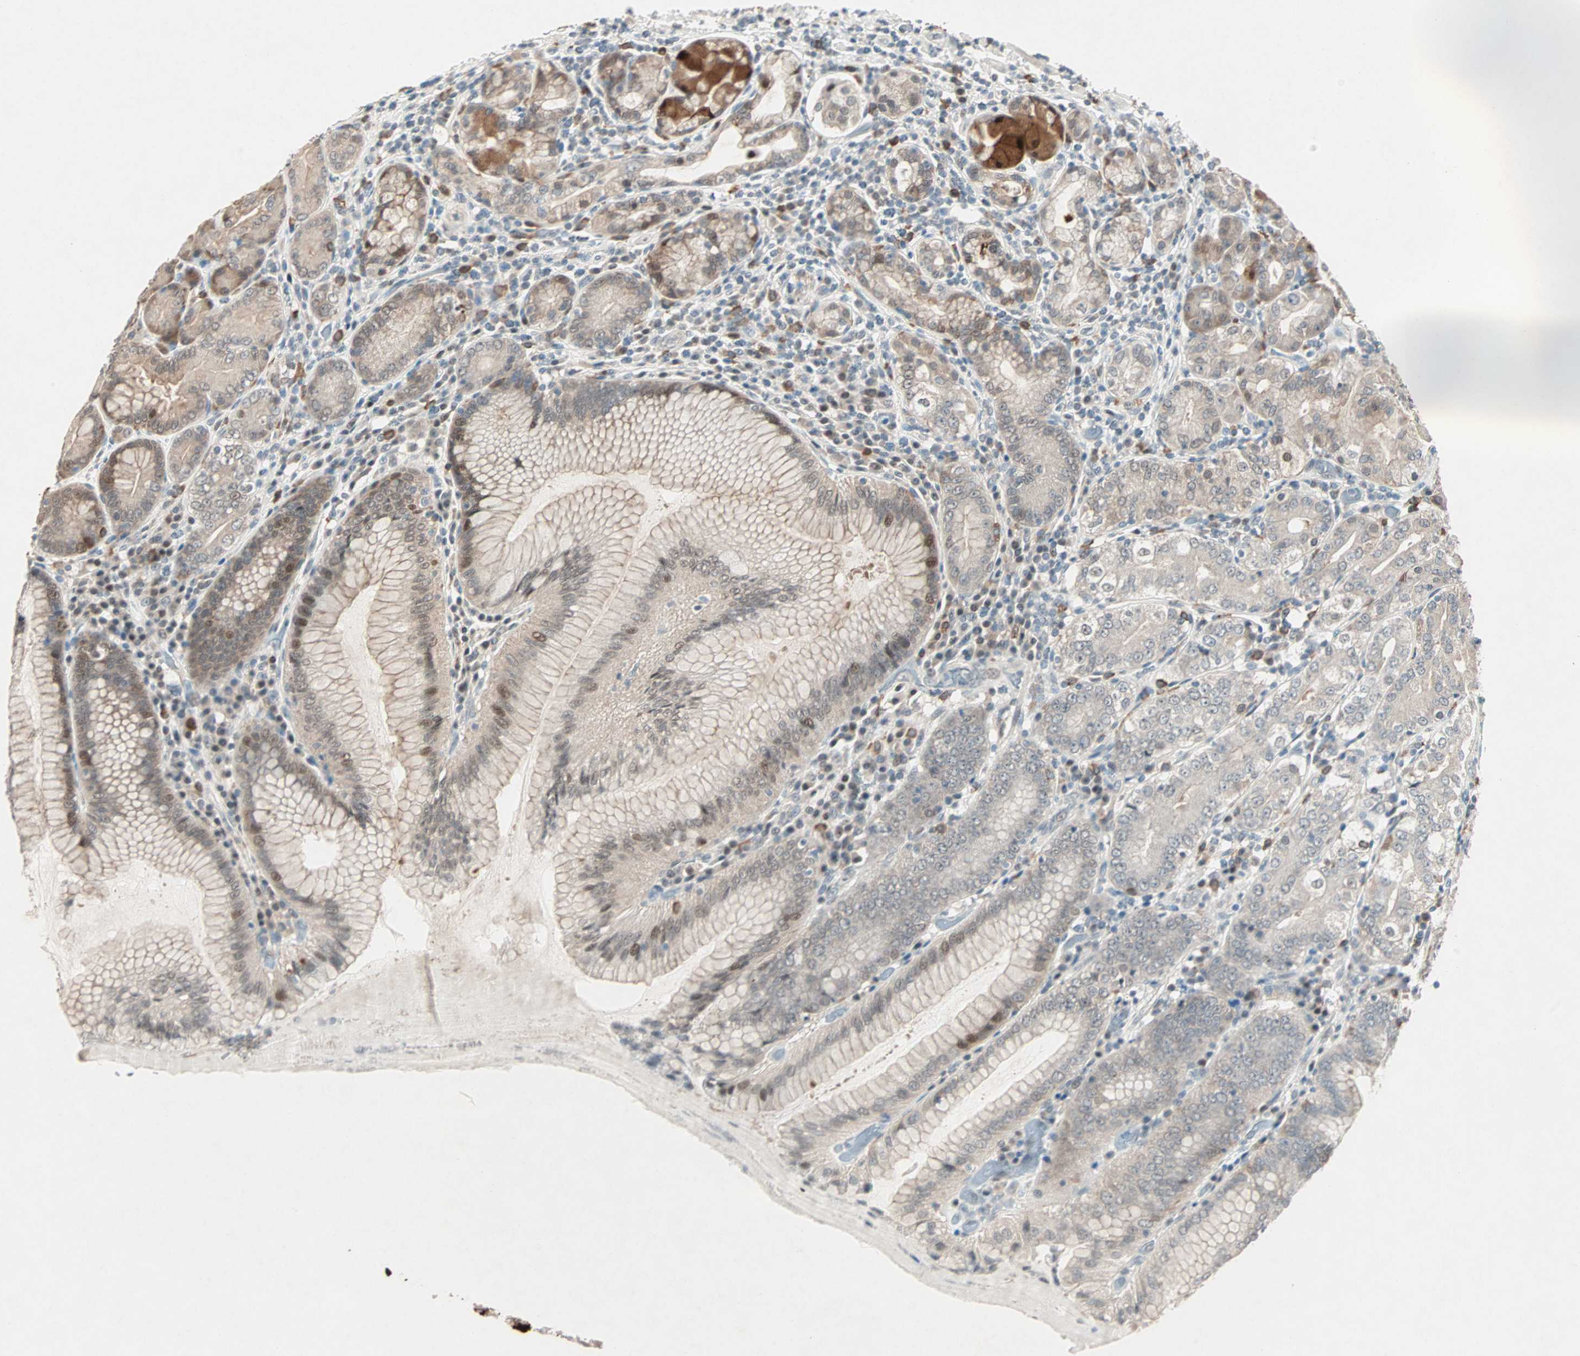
{"staining": {"intensity": "strong", "quantity": ">75%", "location": "cytoplasmic/membranous,nuclear"}, "tissue": "stomach", "cell_type": "Glandular cells", "image_type": "normal", "snomed": [{"axis": "morphology", "description": "Normal tissue, NOS"}, {"axis": "topography", "description": "Stomach, lower"}], "caption": "Protein staining exhibits strong cytoplasmic/membranous,nuclear positivity in approximately >75% of glandular cells in unremarkable stomach.", "gene": "RTL6", "patient": {"sex": "female", "age": 76}}